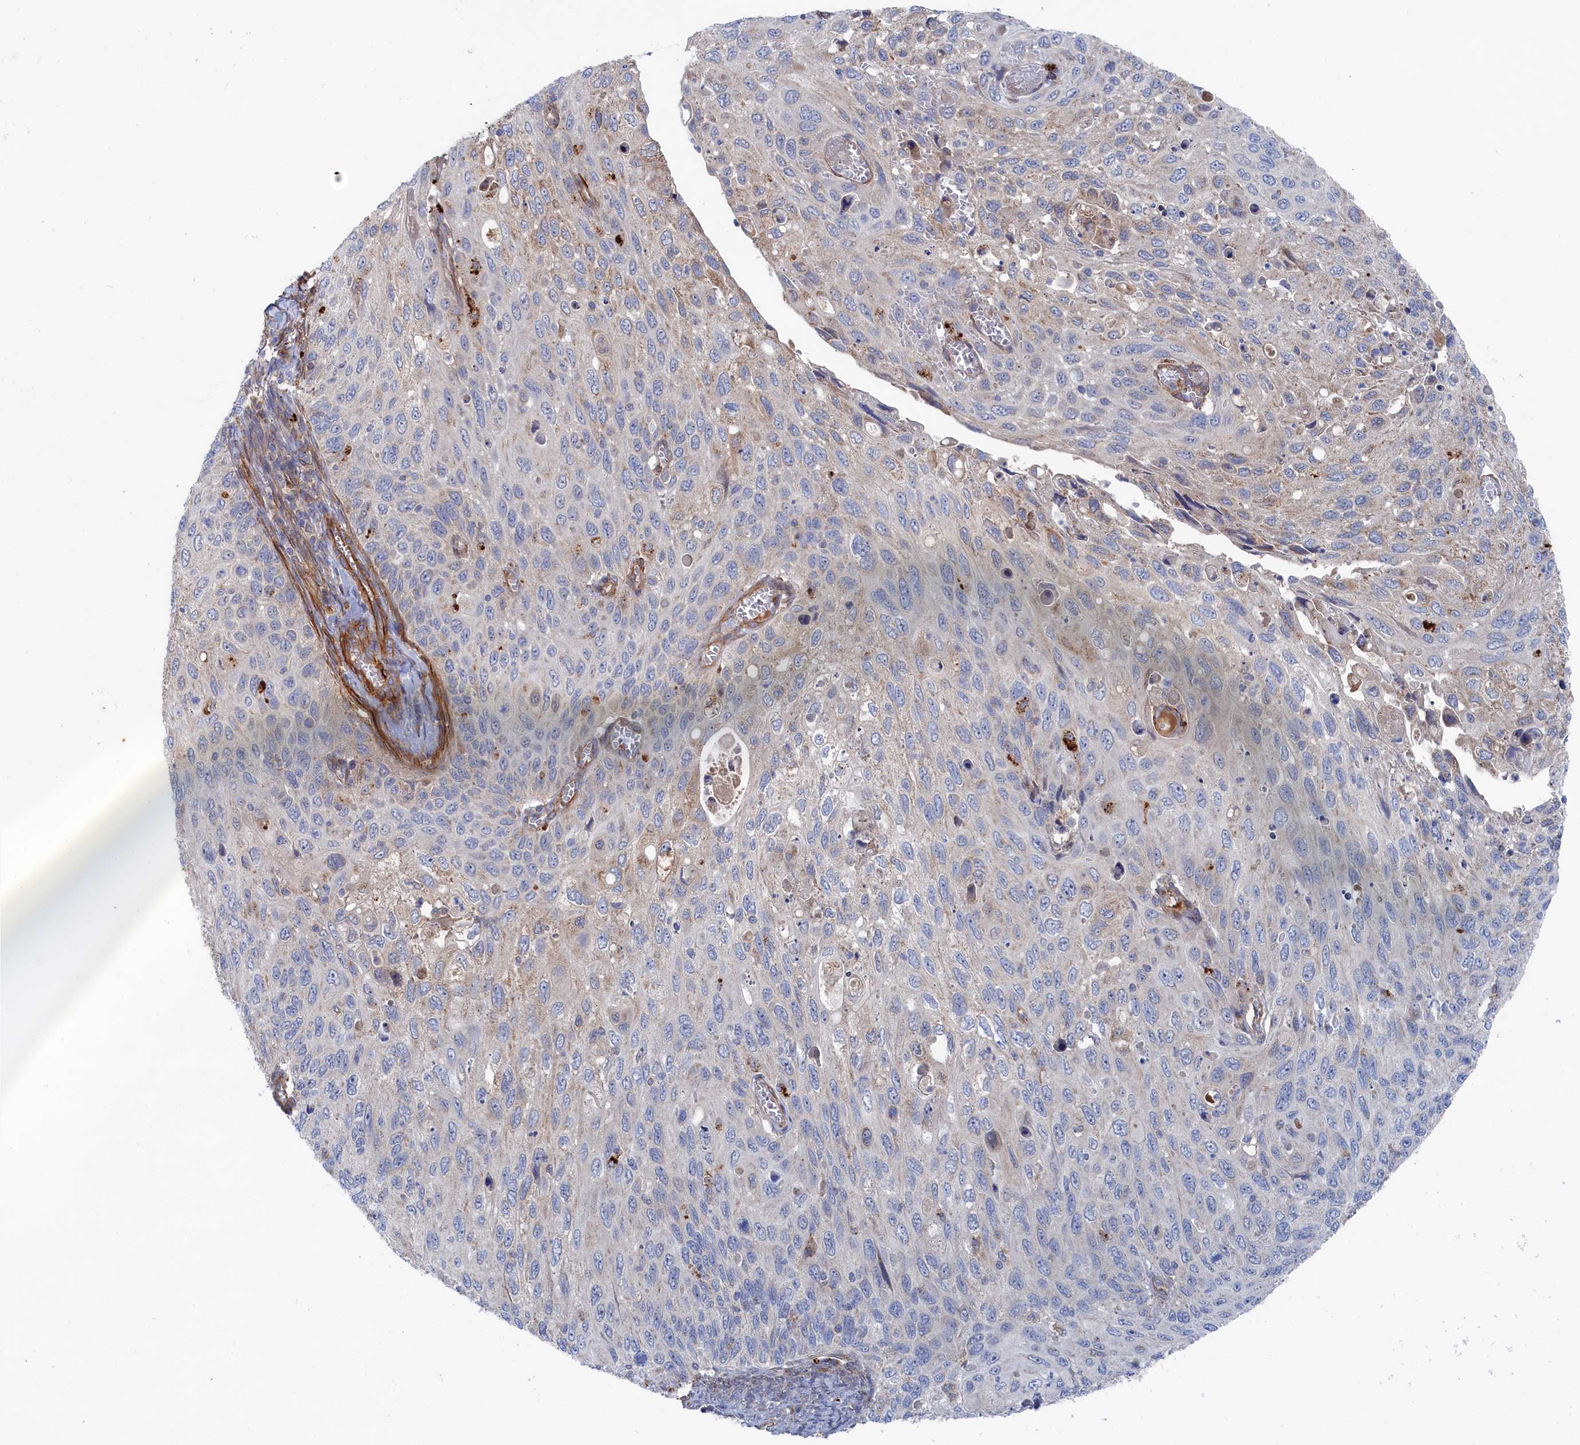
{"staining": {"intensity": "weak", "quantity": "<25%", "location": "cytoplasmic/membranous"}, "tissue": "cervical cancer", "cell_type": "Tumor cells", "image_type": "cancer", "snomed": [{"axis": "morphology", "description": "Squamous cell carcinoma, NOS"}, {"axis": "topography", "description": "Cervix"}], "caption": "Human cervical cancer (squamous cell carcinoma) stained for a protein using immunohistochemistry exhibits no expression in tumor cells.", "gene": "FILIP1L", "patient": {"sex": "female", "age": 70}}